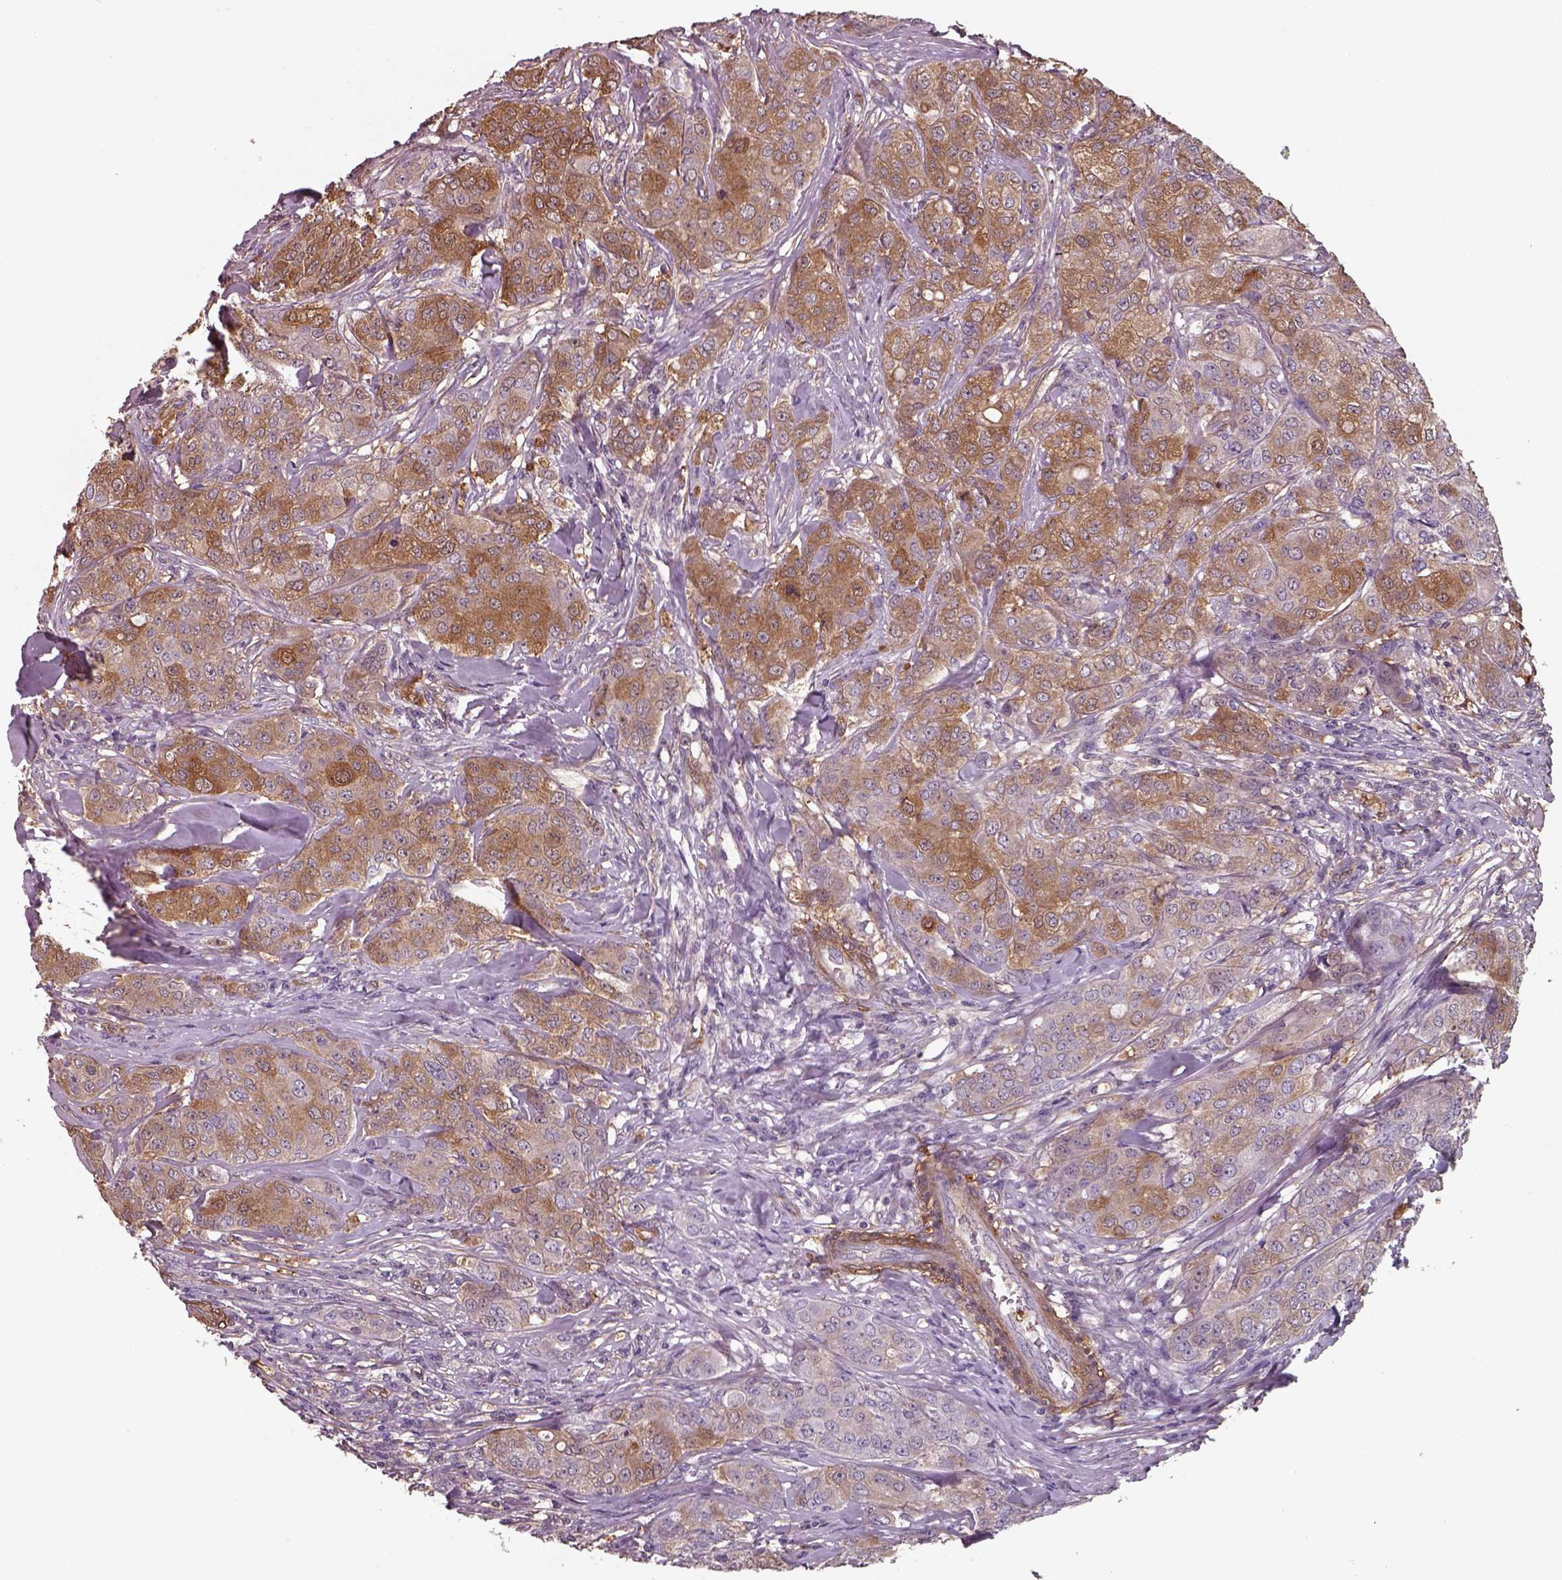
{"staining": {"intensity": "moderate", "quantity": ">75%", "location": "cytoplasmic/membranous"}, "tissue": "breast cancer", "cell_type": "Tumor cells", "image_type": "cancer", "snomed": [{"axis": "morphology", "description": "Duct carcinoma"}, {"axis": "topography", "description": "Breast"}], "caption": "Breast cancer tissue displays moderate cytoplasmic/membranous staining in about >75% of tumor cells", "gene": "ISYNA1", "patient": {"sex": "female", "age": 43}}